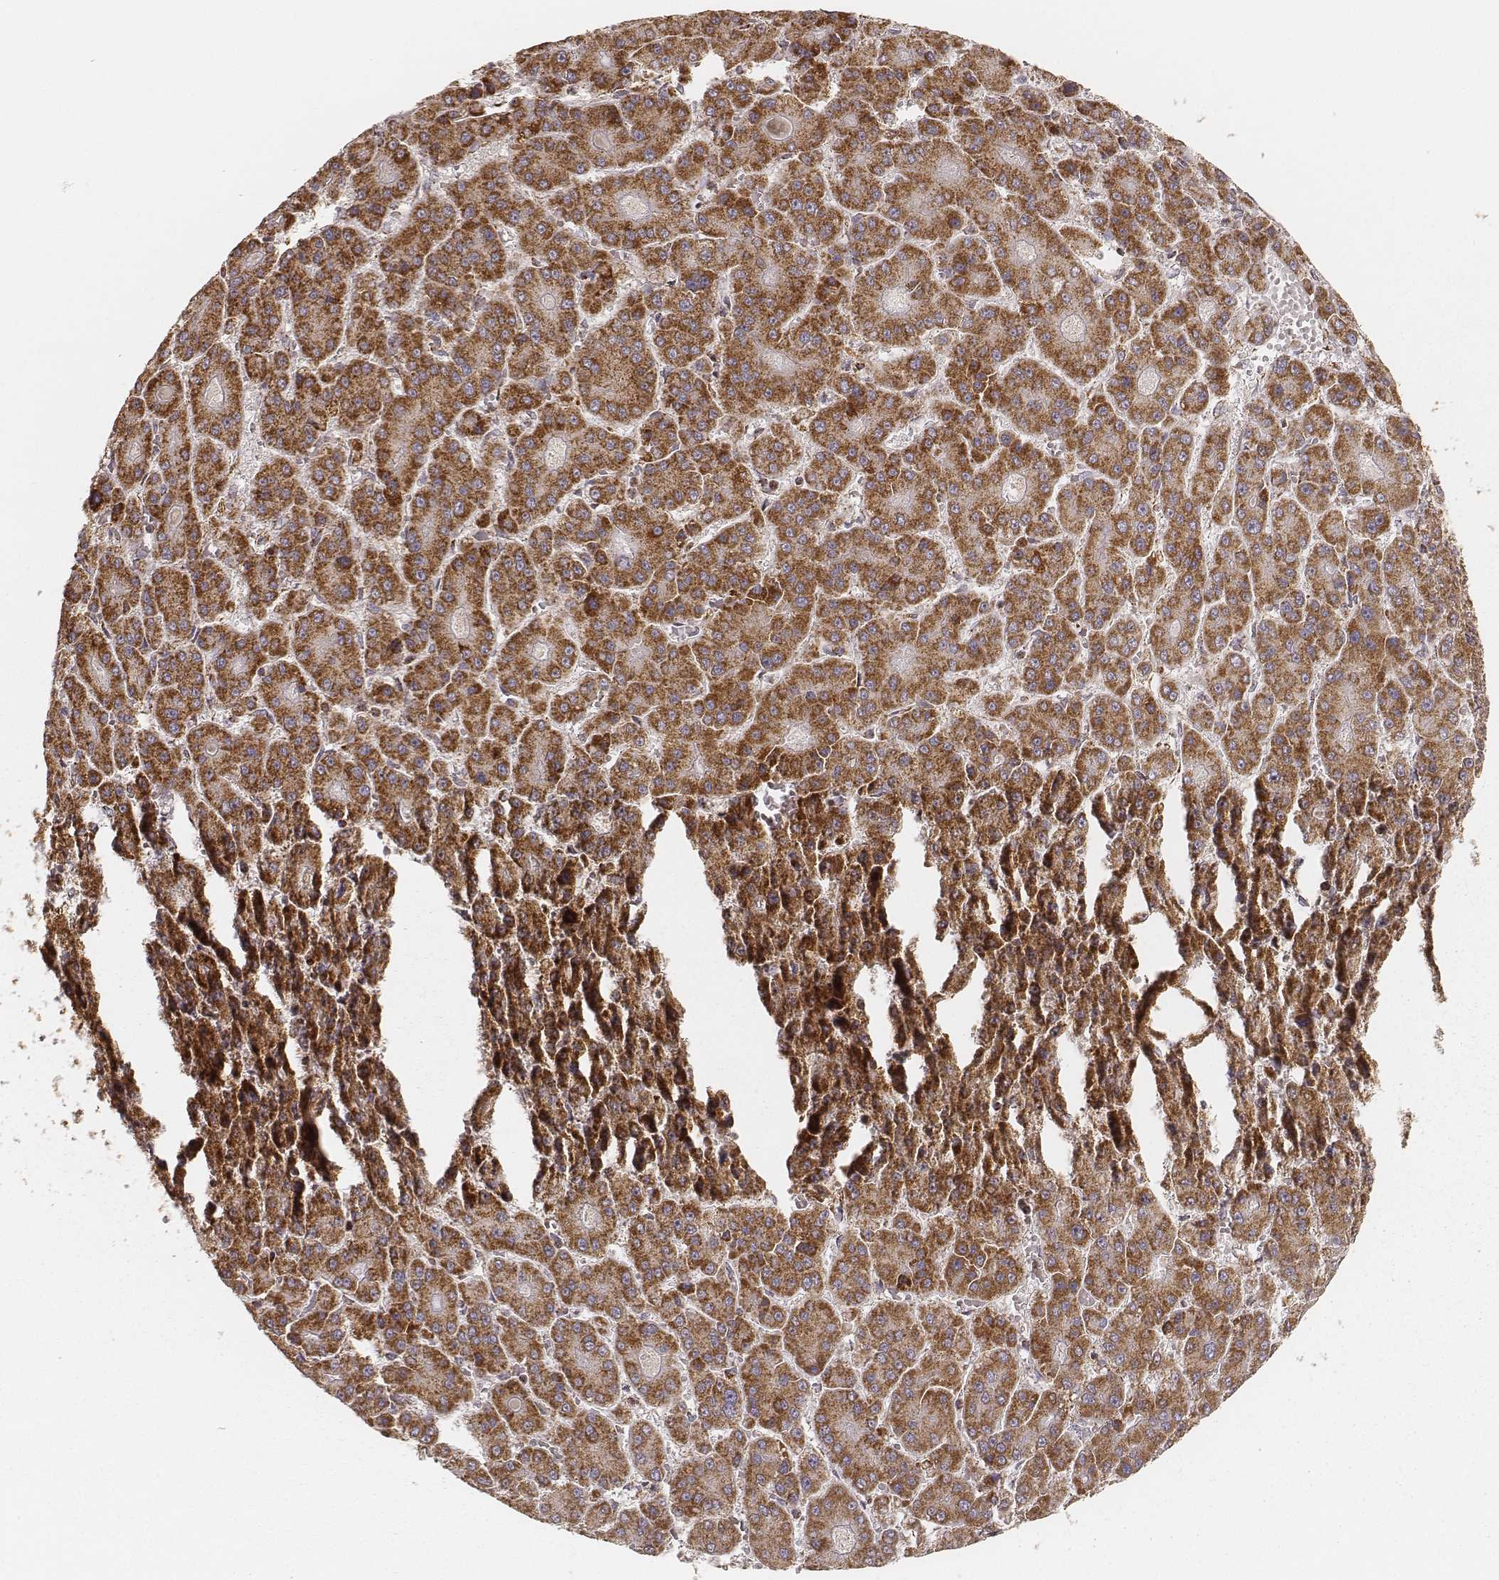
{"staining": {"intensity": "strong", "quantity": ">75%", "location": "cytoplasmic/membranous"}, "tissue": "liver cancer", "cell_type": "Tumor cells", "image_type": "cancer", "snomed": [{"axis": "morphology", "description": "Carcinoma, Hepatocellular, NOS"}, {"axis": "topography", "description": "Liver"}], "caption": "A histopathology image of human liver hepatocellular carcinoma stained for a protein demonstrates strong cytoplasmic/membranous brown staining in tumor cells.", "gene": "CS", "patient": {"sex": "male", "age": 70}}